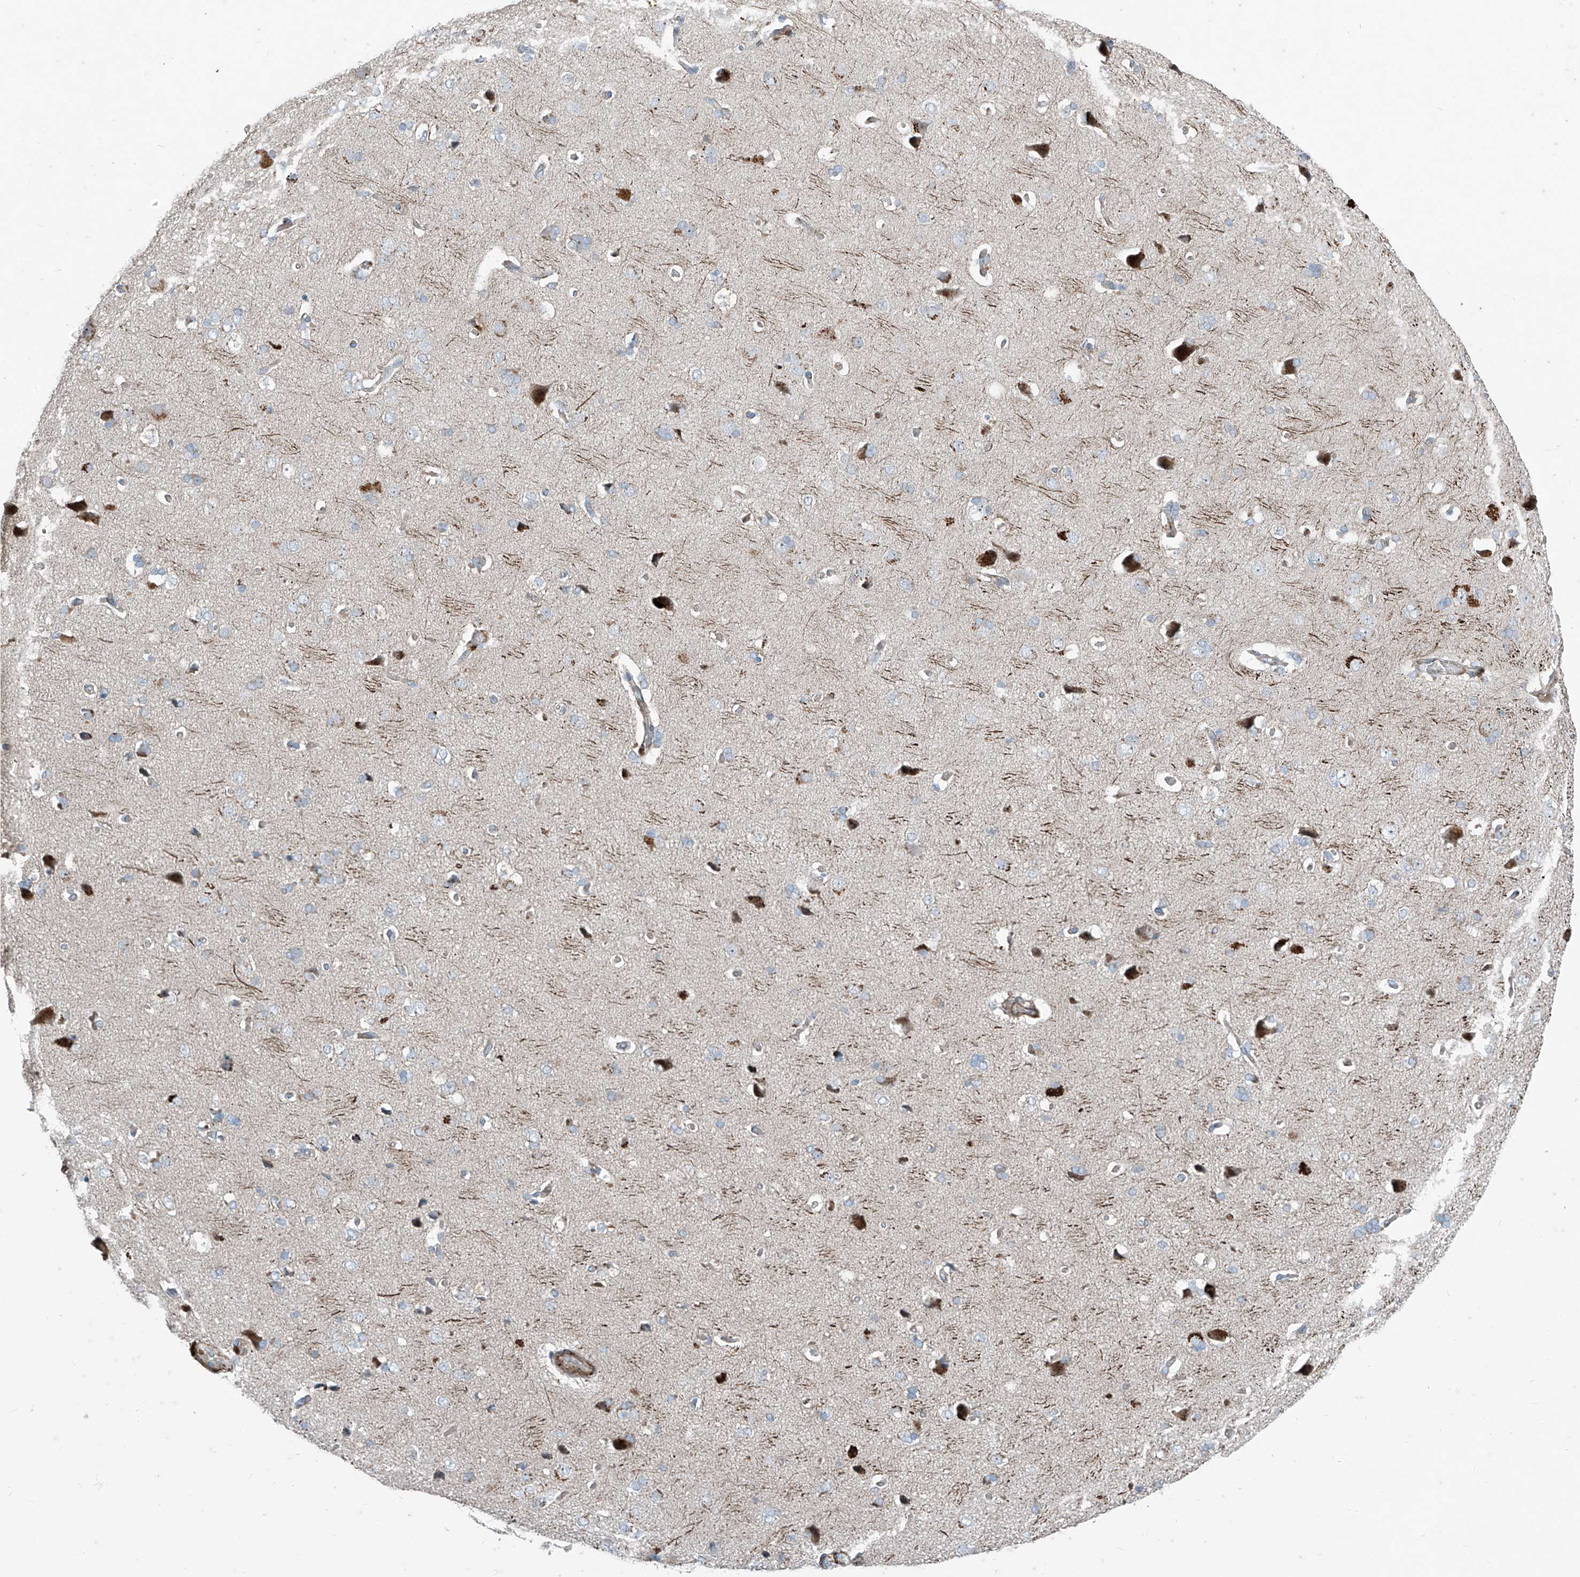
{"staining": {"intensity": "weak", "quantity": "<25%", "location": "cytoplasmic/membranous"}, "tissue": "cerebral cortex", "cell_type": "Endothelial cells", "image_type": "normal", "snomed": [{"axis": "morphology", "description": "Normal tissue, NOS"}, {"axis": "topography", "description": "Cerebral cortex"}], "caption": "IHC photomicrograph of benign cerebral cortex: human cerebral cortex stained with DAB reveals no significant protein positivity in endothelial cells.", "gene": "PPCS", "patient": {"sex": "male", "age": 62}}